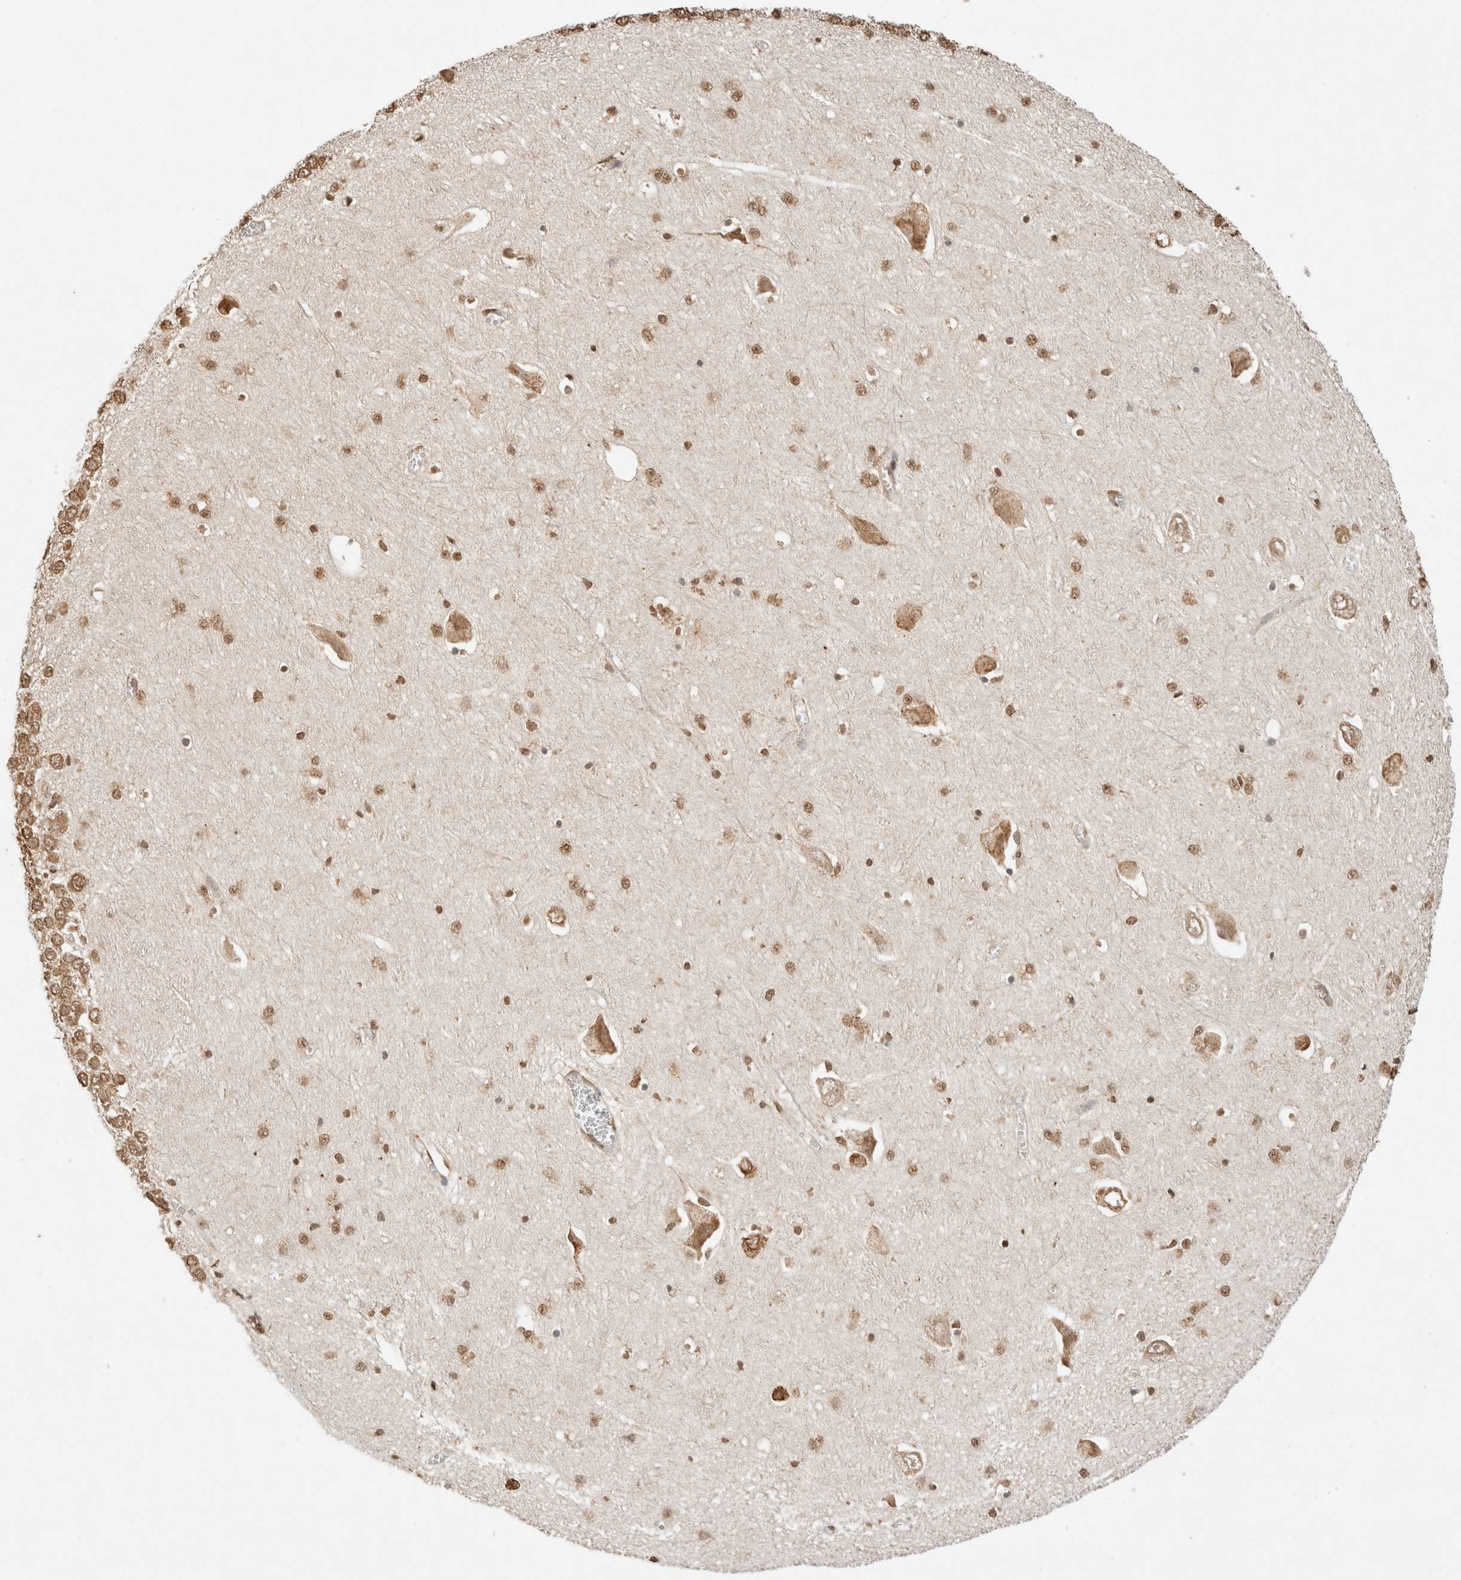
{"staining": {"intensity": "moderate", "quantity": ">75%", "location": "cytoplasmic/membranous"}, "tissue": "hippocampus", "cell_type": "Glial cells", "image_type": "normal", "snomed": [{"axis": "morphology", "description": "Normal tissue, NOS"}, {"axis": "topography", "description": "Hippocampus"}], "caption": "The image exhibits immunohistochemical staining of normal hippocampus. There is moderate cytoplasmic/membranous expression is identified in about >75% of glial cells. Immunohistochemistry stains the protein in brown and the nuclei are stained blue.", "gene": "ERAP1", "patient": {"sex": "male", "age": 70}}